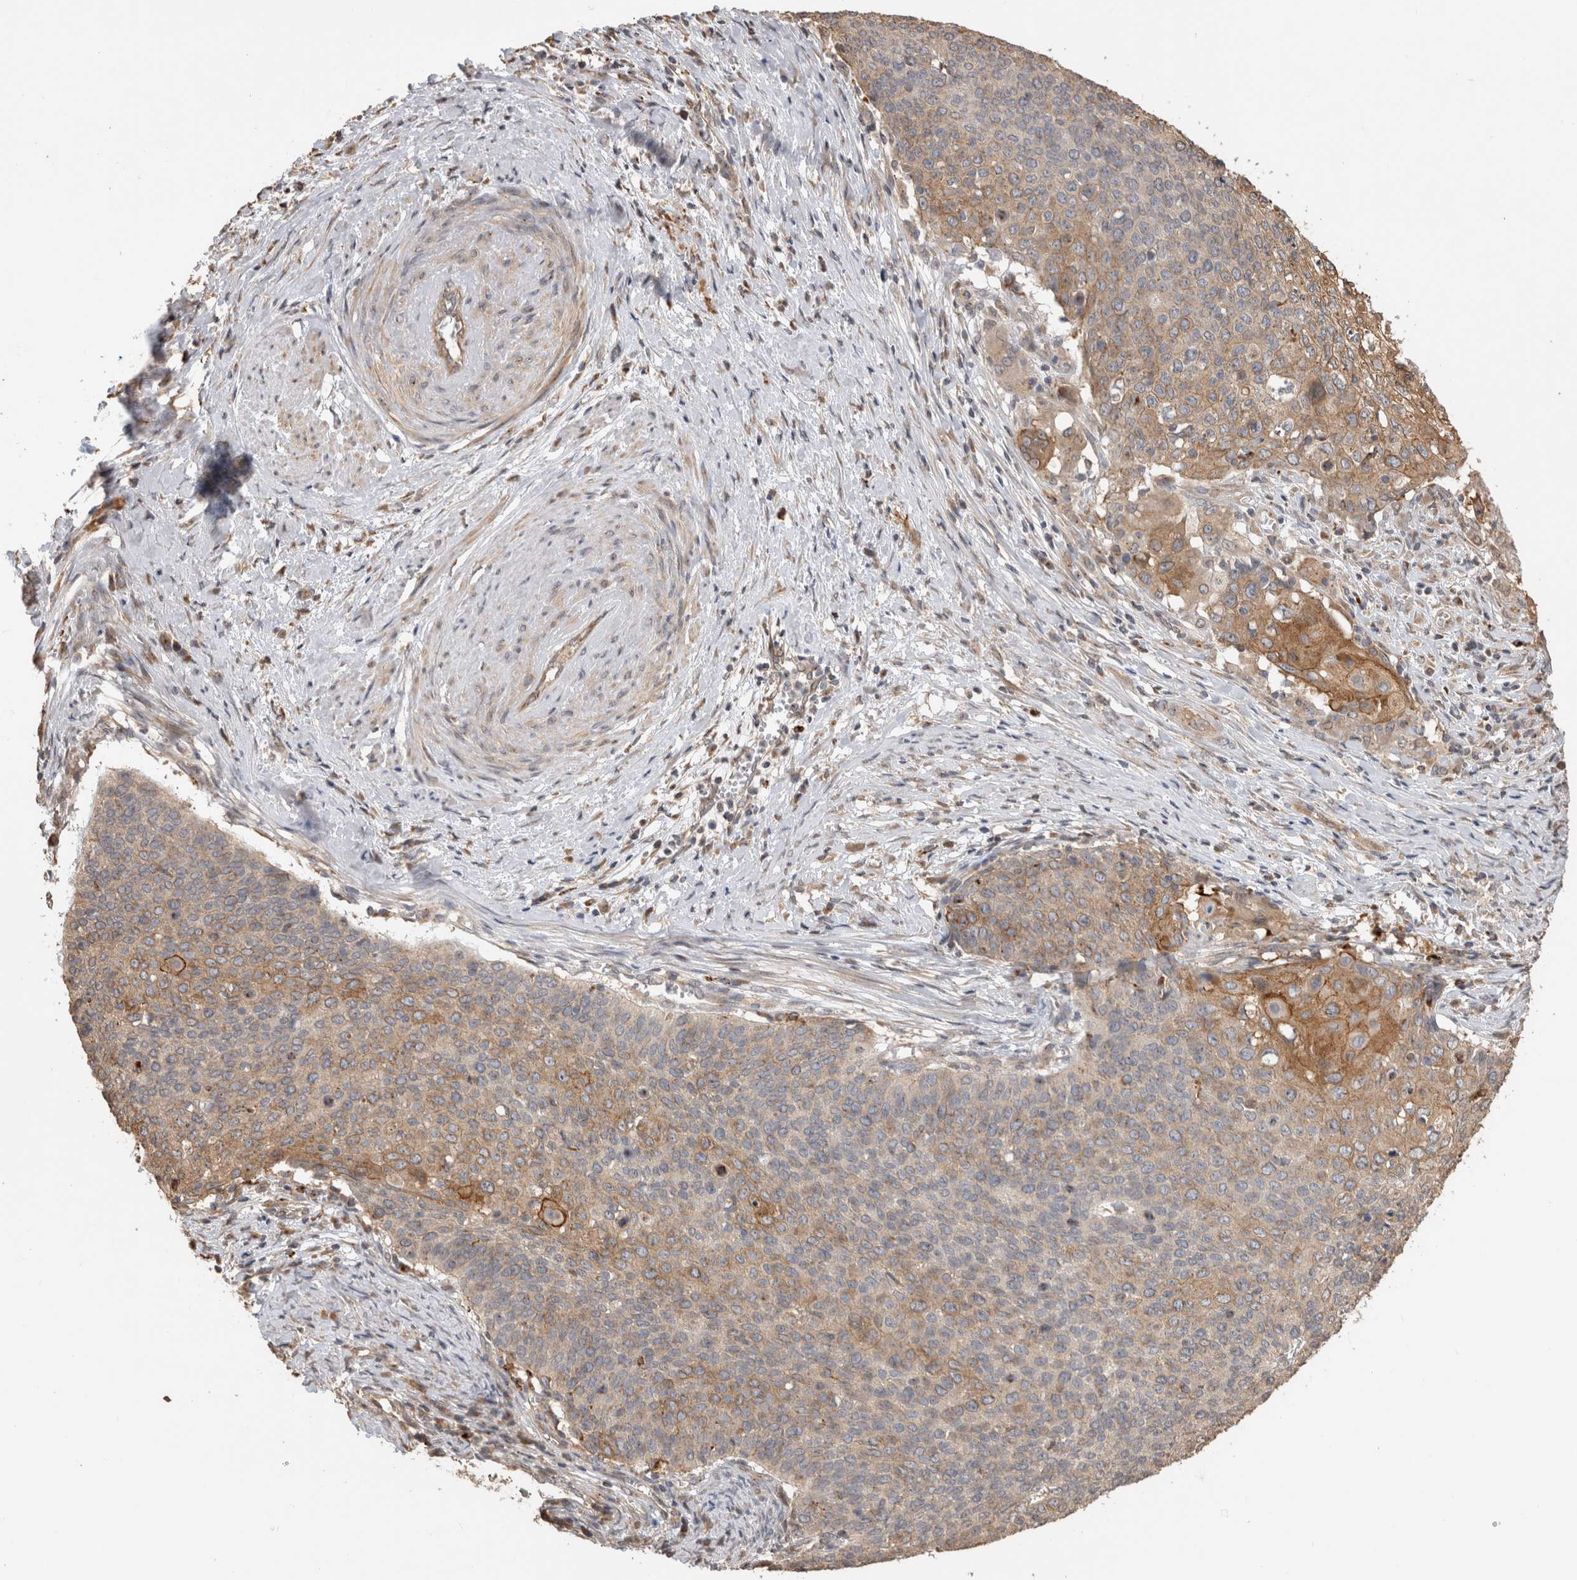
{"staining": {"intensity": "moderate", "quantity": "25%-75%", "location": "cytoplasmic/membranous"}, "tissue": "cervical cancer", "cell_type": "Tumor cells", "image_type": "cancer", "snomed": [{"axis": "morphology", "description": "Squamous cell carcinoma, NOS"}, {"axis": "topography", "description": "Cervix"}], "caption": "Immunohistochemical staining of cervical cancer (squamous cell carcinoma) shows medium levels of moderate cytoplasmic/membranous protein positivity in approximately 25%-75% of tumor cells.", "gene": "CLIP1", "patient": {"sex": "female", "age": 39}}